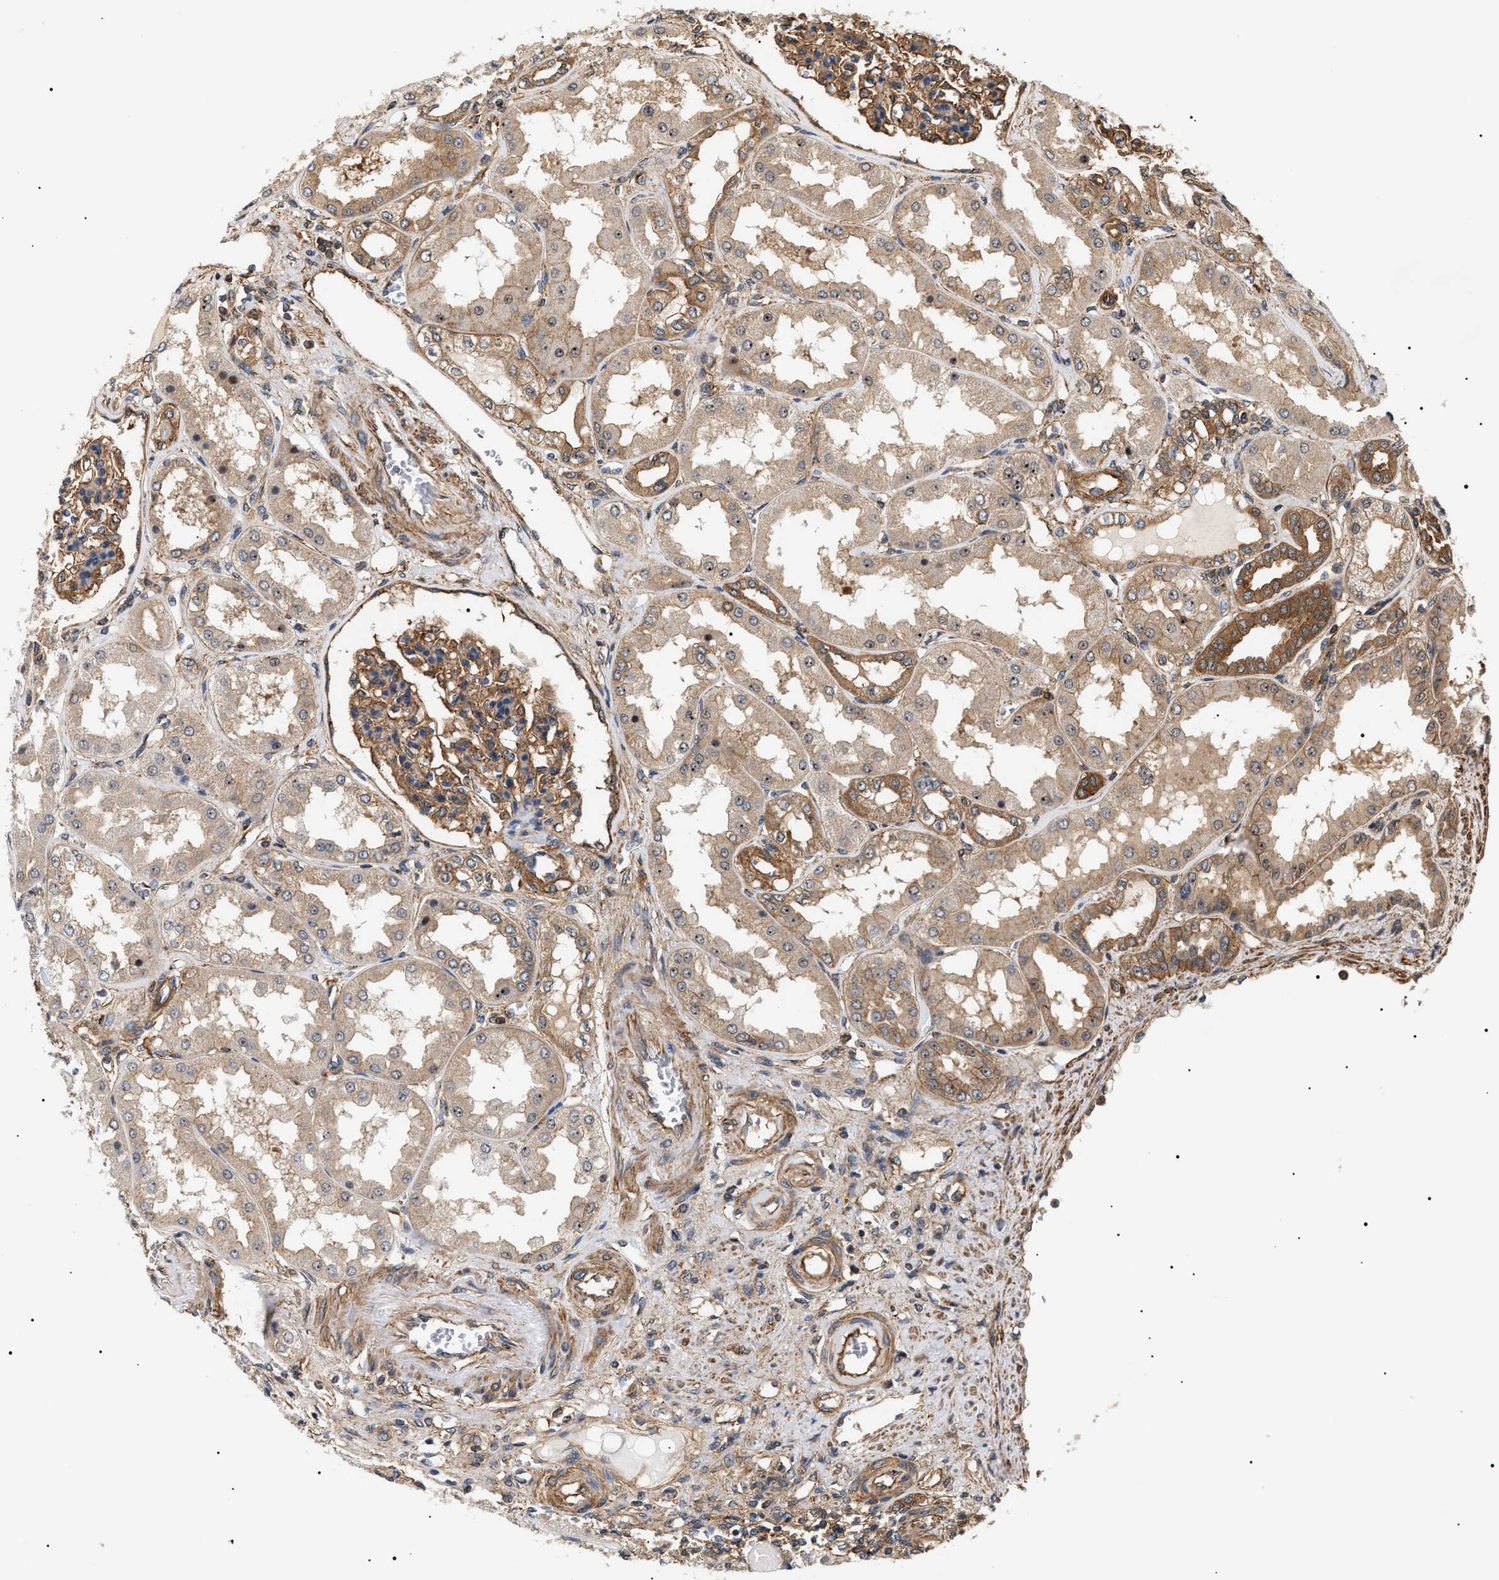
{"staining": {"intensity": "moderate", "quantity": ">75%", "location": "cytoplasmic/membranous"}, "tissue": "kidney", "cell_type": "Cells in glomeruli", "image_type": "normal", "snomed": [{"axis": "morphology", "description": "Normal tissue, NOS"}, {"axis": "topography", "description": "Kidney"}], "caption": "Immunohistochemical staining of unremarkable kidney shows moderate cytoplasmic/membranous protein positivity in about >75% of cells in glomeruli.", "gene": "SH3GLB2", "patient": {"sex": "female", "age": 56}}